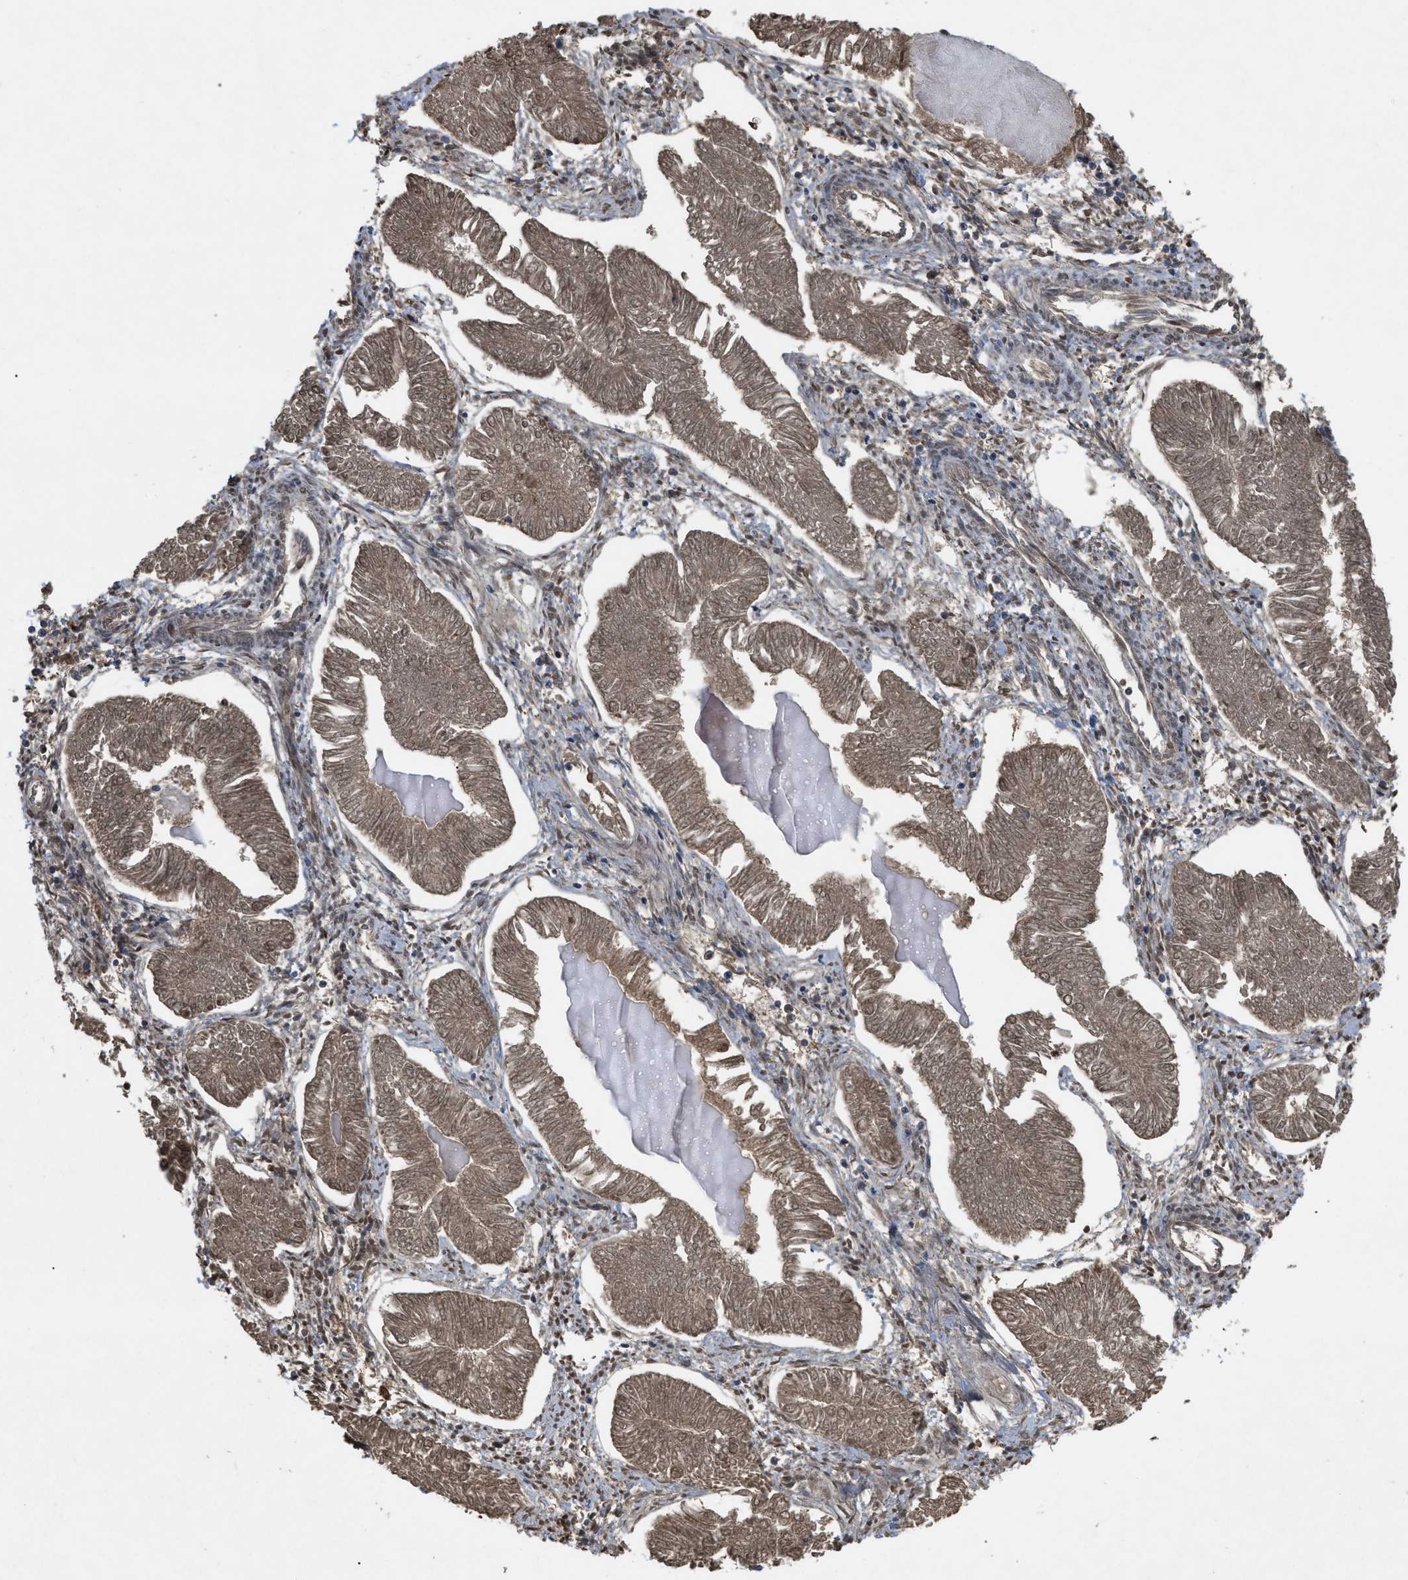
{"staining": {"intensity": "moderate", "quantity": ">75%", "location": "cytoplasmic/membranous"}, "tissue": "endometrial cancer", "cell_type": "Tumor cells", "image_type": "cancer", "snomed": [{"axis": "morphology", "description": "Adenocarcinoma, NOS"}, {"axis": "topography", "description": "Endometrium"}], "caption": "This micrograph reveals endometrial cancer stained with immunohistochemistry to label a protein in brown. The cytoplasmic/membranous of tumor cells show moderate positivity for the protein. Nuclei are counter-stained blue.", "gene": "RAB2A", "patient": {"sex": "female", "age": 53}}